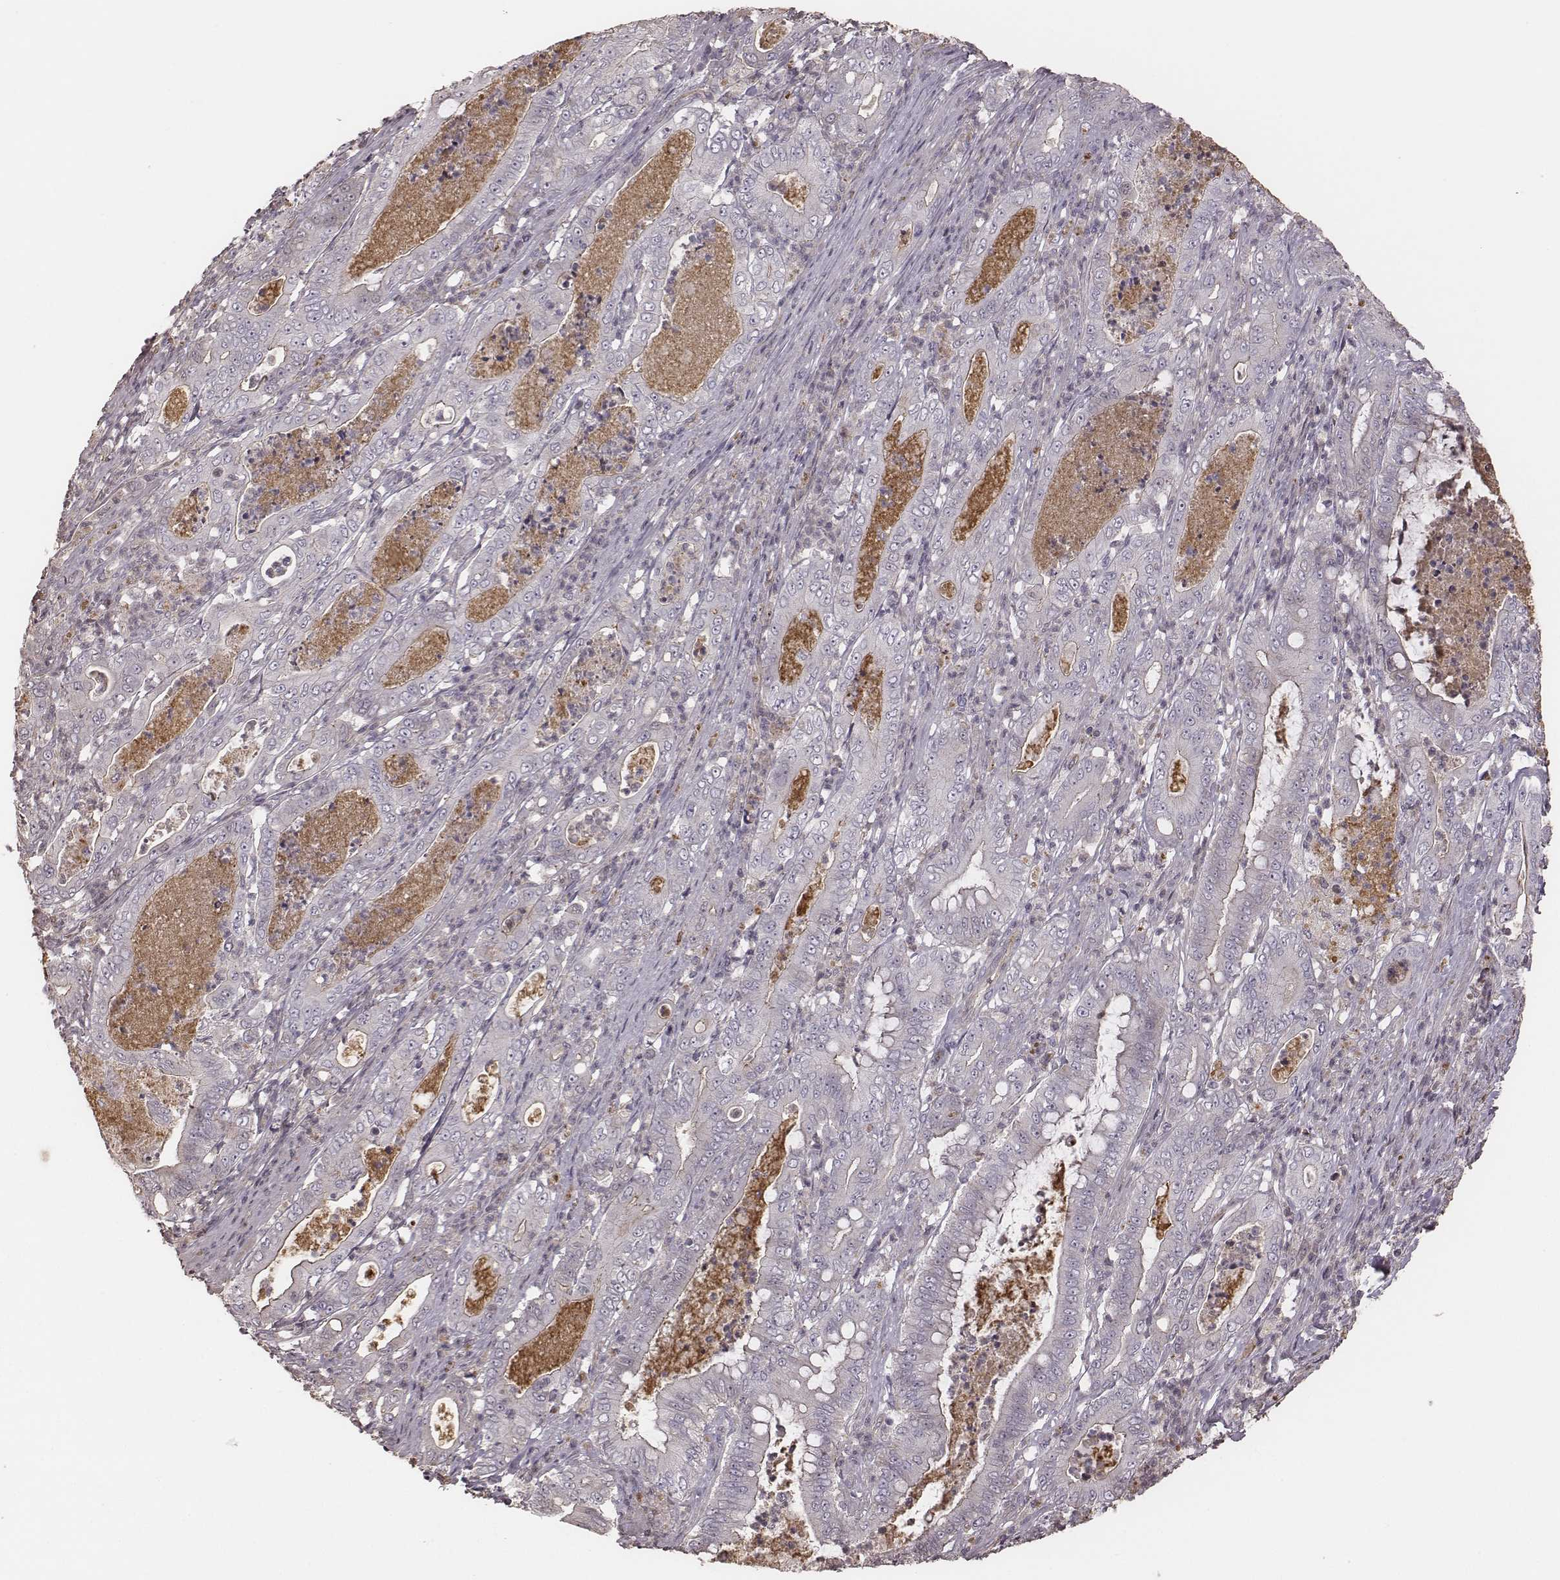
{"staining": {"intensity": "negative", "quantity": "none", "location": "none"}, "tissue": "pancreatic cancer", "cell_type": "Tumor cells", "image_type": "cancer", "snomed": [{"axis": "morphology", "description": "Adenocarcinoma, NOS"}, {"axis": "topography", "description": "Pancreas"}], "caption": "Immunohistochemical staining of human pancreatic cancer shows no significant positivity in tumor cells. Nuclei are stained in blue.", "gene": "OTOGL", "patient": {"sex": "male", "age": 71}}